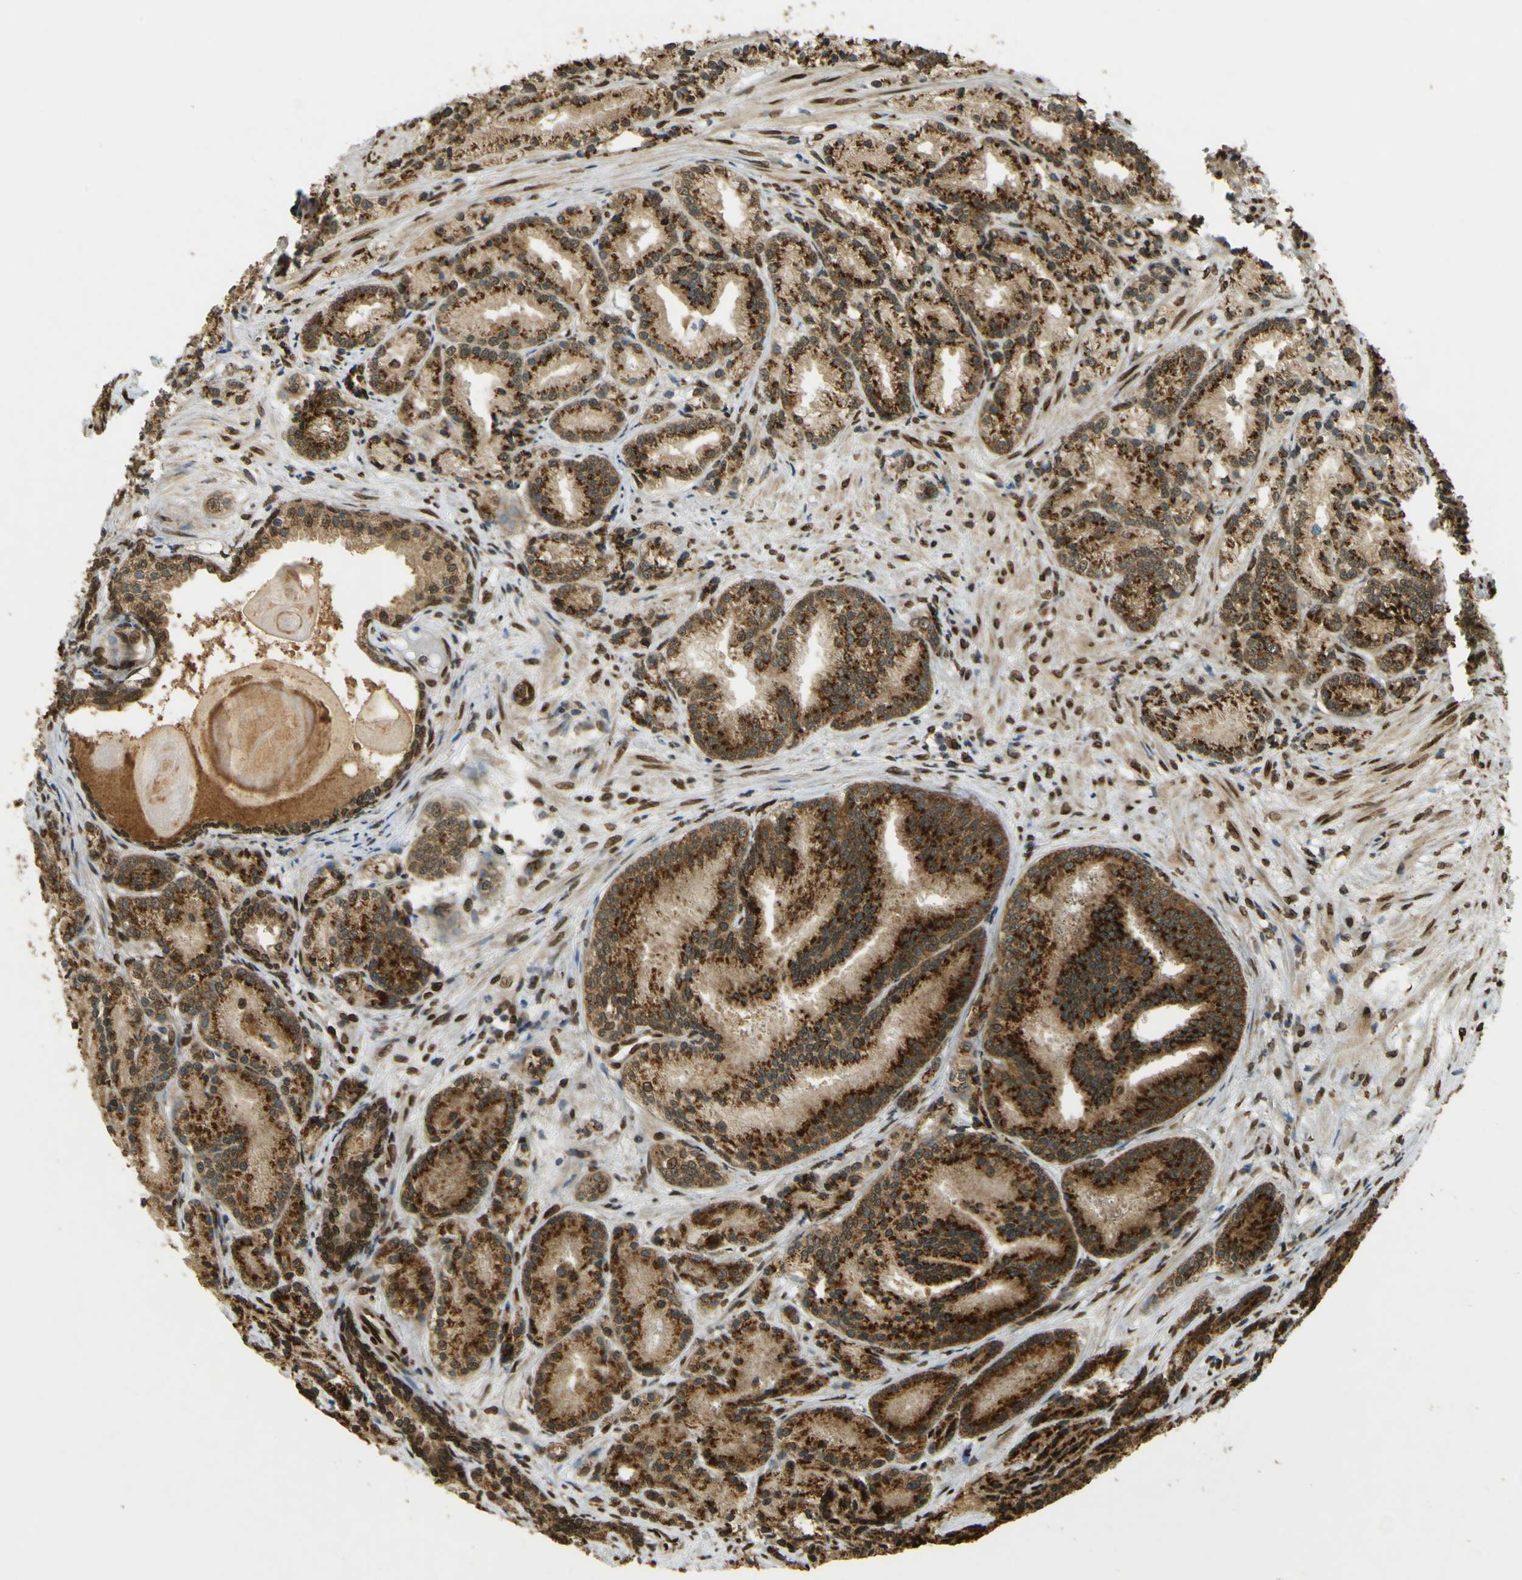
{"staining": {"intensity": "strong", "quantity": ">75%", "location": "cytoplasmic/membranous"}, "tissue": "prostate cancer", "cell_type": "Tumor cells", "image_type": "cancer", "snomed": [{"axis": "morphology", "description": "Adenocarcinoma, Low grade"}, {"axis": "topography", "description": "Prostate"}], "caption": "Tumor cells demonstrate strong cytoplasmic/membranous expression in approximately >75% of cells in prostate adenocarcinoma (low-grade).", "gene": "GALNT1", "patient": {"sex": "male", "age": 72}}